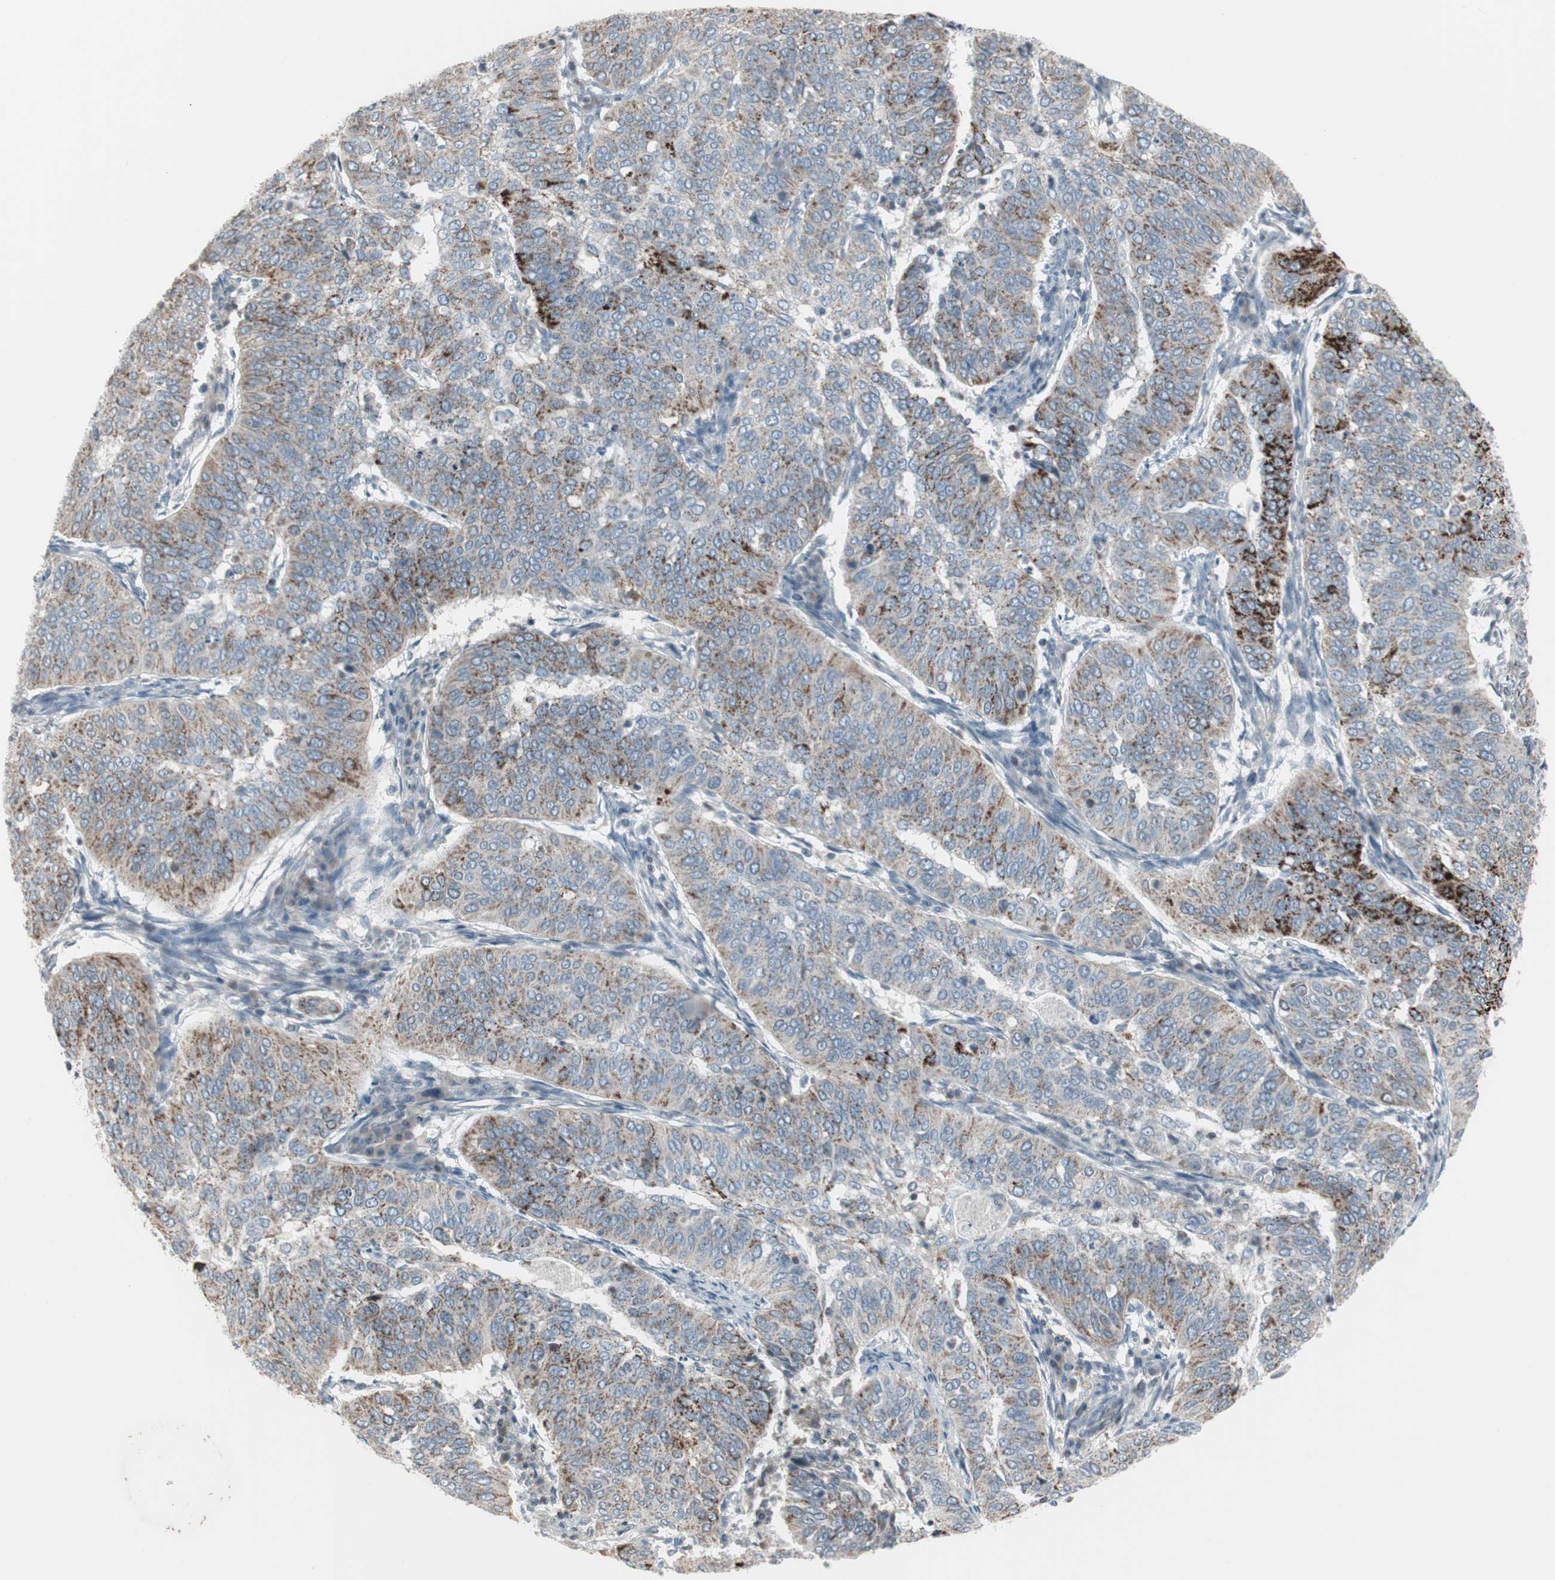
{"staining": {"intensity": "strong", "quantity": "25%-75%", "location": "cytoplasmic/membranous"}, "tissue": "cervical cancer", "cell_type": "Tumor cells", "image_type": "cancer", "snomed": [{"axis": "morphology", "description": "Normal tissue, NOS"}, {"axis": "morphology", "description": "Squamous cell carcinoma, NOS"}, {"axis": "topography", "description": "Cervix"}], "caption": "Immunohistochemical staining of human squamous cell carcinoma (cervical) shows high levels of strong cytoplasmic/membranous protein staining in about 25%-75% of tumor cells.", "gene": "ARG2", "patient": {"sex": "female", "age": 39}}